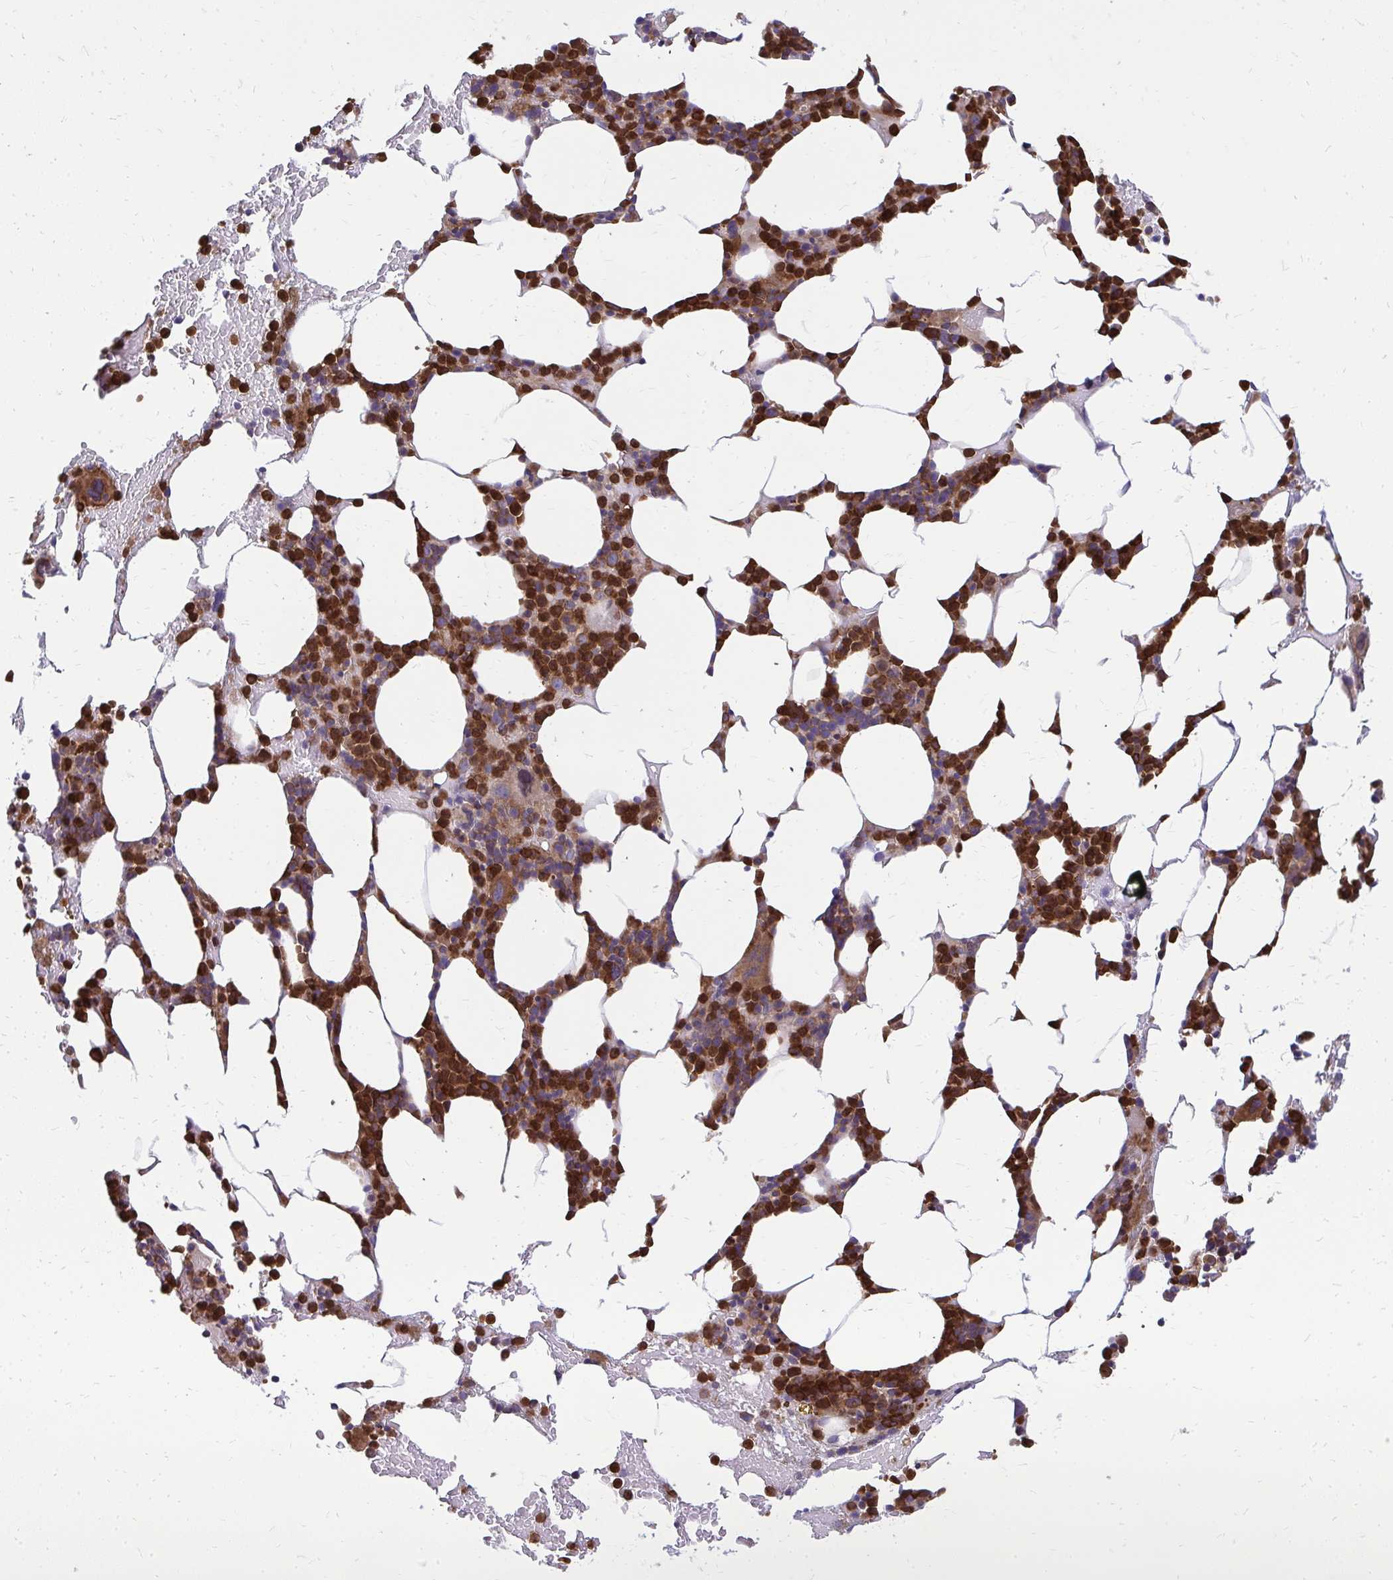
{"staining": {"intensity": "strong", "quantity": "25%-75%", "location": "cytoplasmic/membranous"}, "tissue": "bone marrow", "cell_type": "Hematopoietic cells", "image_type": "normal", "snomed": [{"axis": "morphology", "description": "Normal tissue, NOS"}, {"axis": "topography", "description": "Bone marrow"}], "caption": "IHC photomicrograph of benign bone marrow stained for a protein (brown), which demonstrates high levels of strong cytoplasmic/membranous positivity in about 25%-75% of hematopoietic cells.", "gene": "ASAP1", "patient": {"sex": "female", "age": 62}}